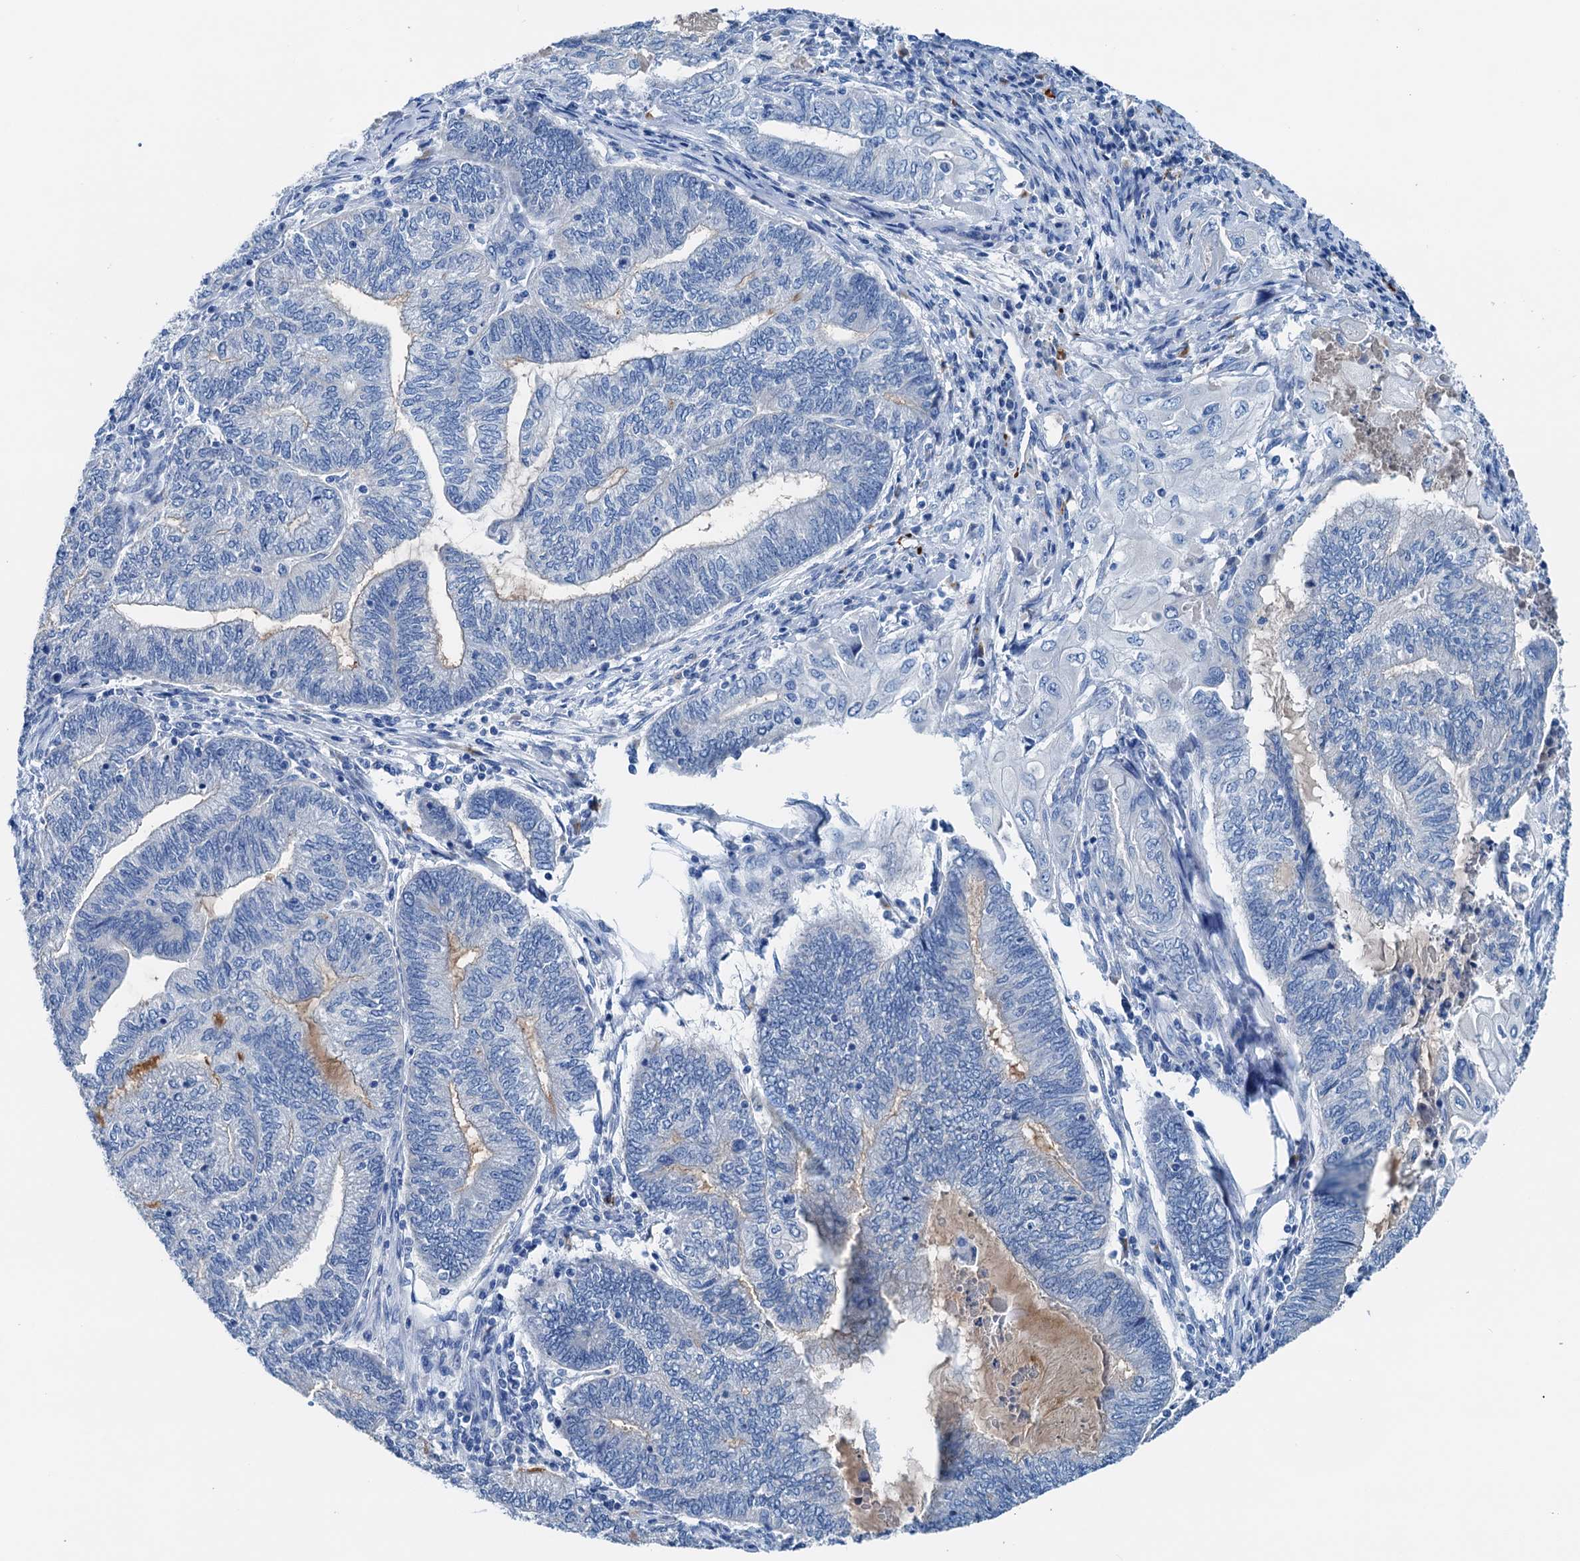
{"staining": {"intensity": "negative", "quantity": "none", "location": "none"}, "tissue": "endometrial cancer", "cell_type": "Tumor cells", "image_type": "cancer", "snomed": [{"axis": "morphology", "description": "Adenocarcinoma, NOS"}, {"axis": "topography", "description": "Uterus"}, {"axis": "topography", "description": "Endometrium"}], "caption": "Endometrial adenocarcinoma stained for a protein using immunohistochemistry (IHC) displays no positivity tumor cells.", "gene": "C1QTNF4", "patient": {"sex": "female", "age": 70}}